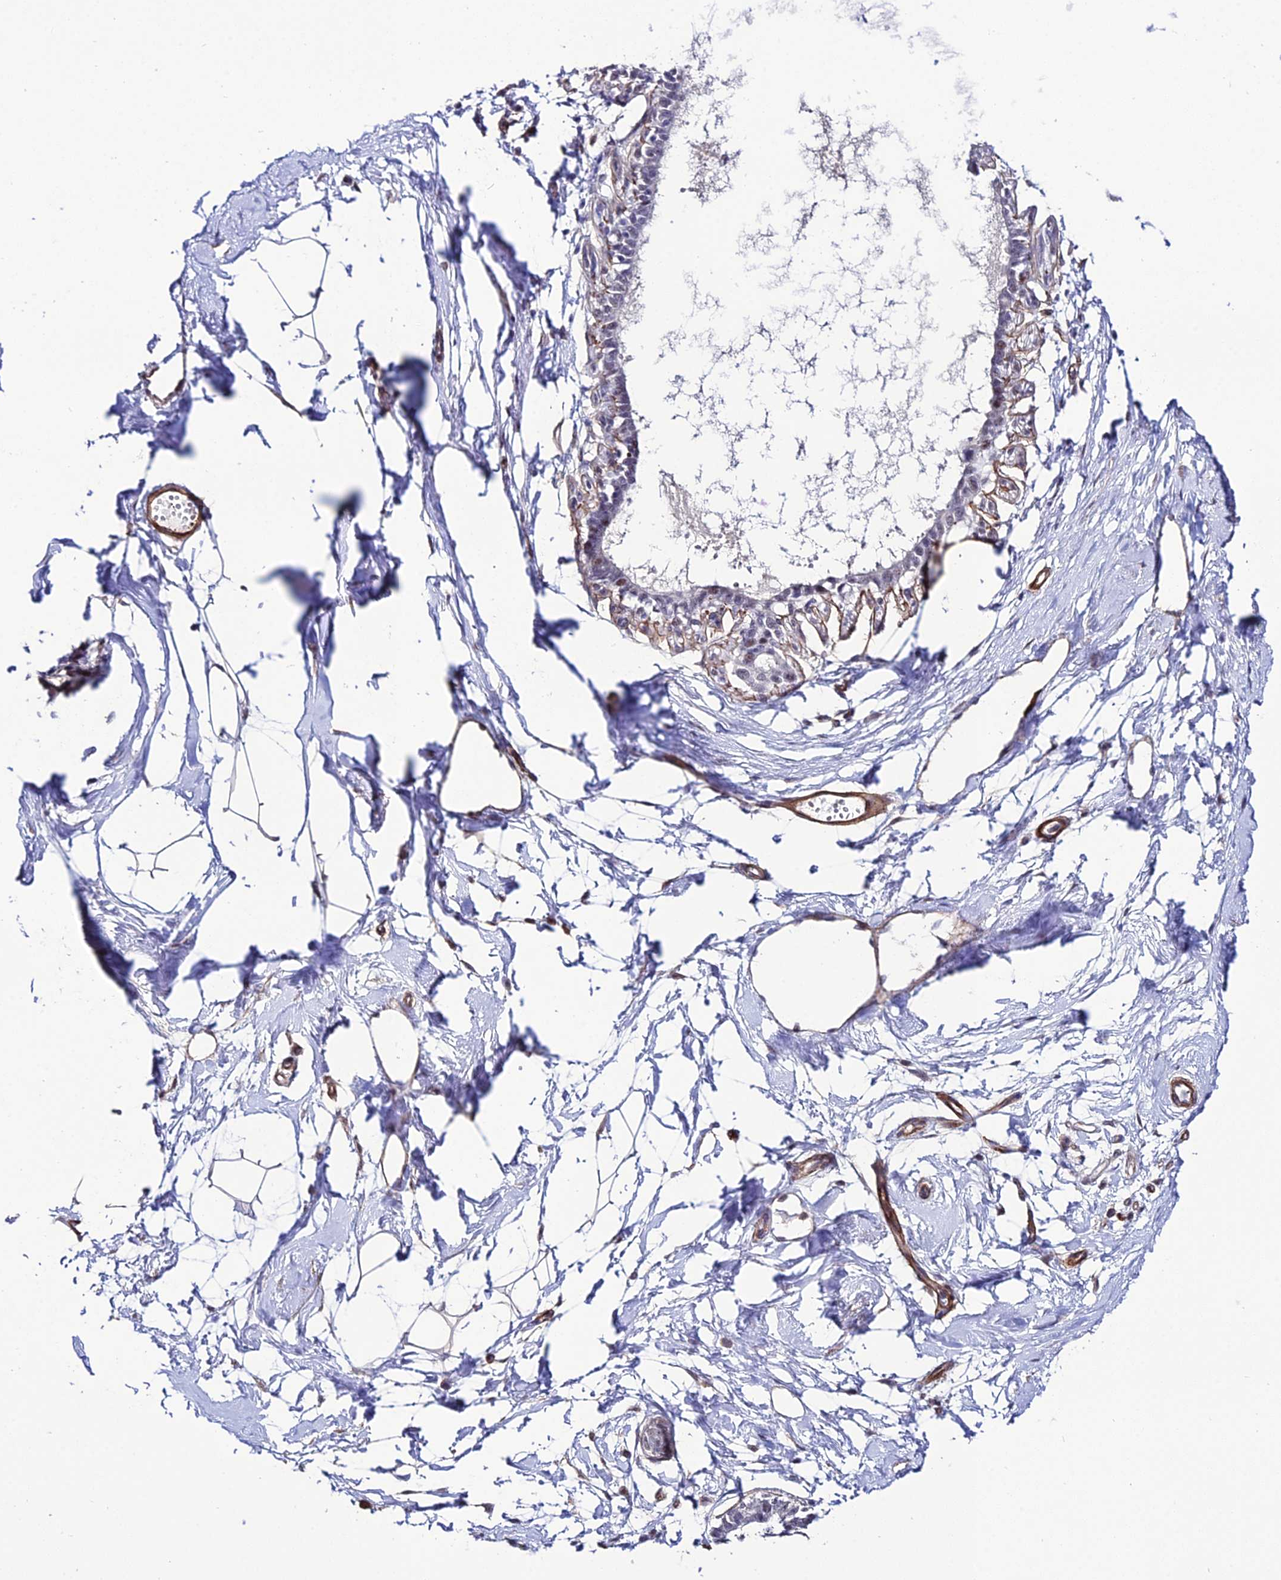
{"staining": {"intensity": "negative", "quantity": "none", "location": "none"}, "tissue": "breast", "cell_type": "Adipocytes", "image_type": "normal", "snomed": [{"axis": "morphology", "description": "Normal tissue, NOS"}, {"axis": "topography", "description": "Breast"}], "caption": "The micrograph demonstrates no staining of adipocytes in normal breast.", "gene": "SYT15B", "patient": {"sex": "female", "age": 45}}